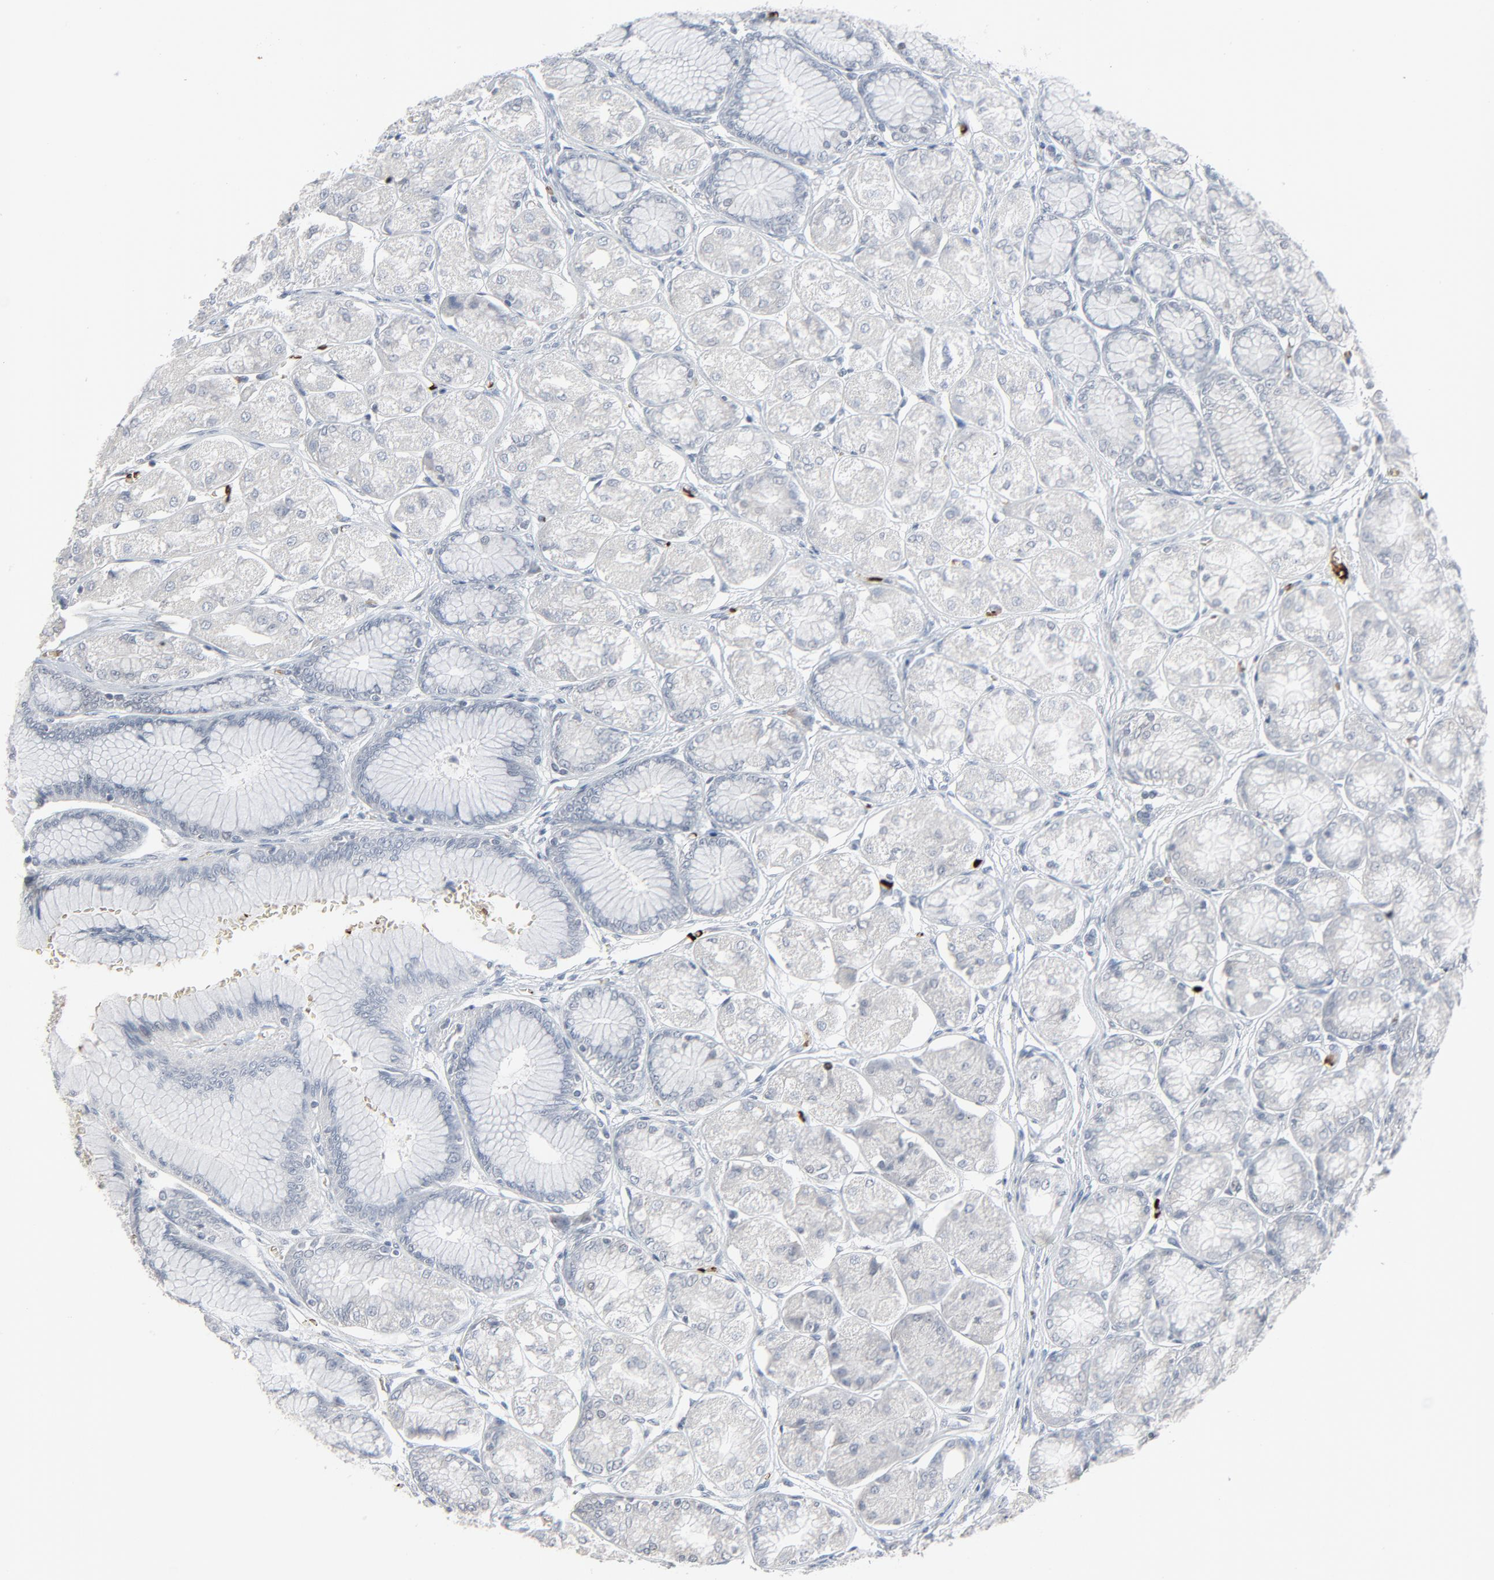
{"staining": {"intensity": "negative", "quantity": "none", "location": "none"}, "tissue": "stomach", "cell_type": "Glandular cells", "image_type": "normal", "snomed": [{"axis": "morphology", "description": "Normal tissue, NOS"}, {"axis": "morphology", "description": "Adenocarcinoma, NOS"}, {"axis": "topography", "description": "Stomach"}, {"axis": "topography", "description": "Stomach, lower"}], "caption": "DAB (3,3'-diaminobenzidine) immunohistochemical staining of unremarkable stomach reveals no significant positivity in glandular cells.", "gene": "SAGE1", "patient": {"sex": "female", "age": 65}}